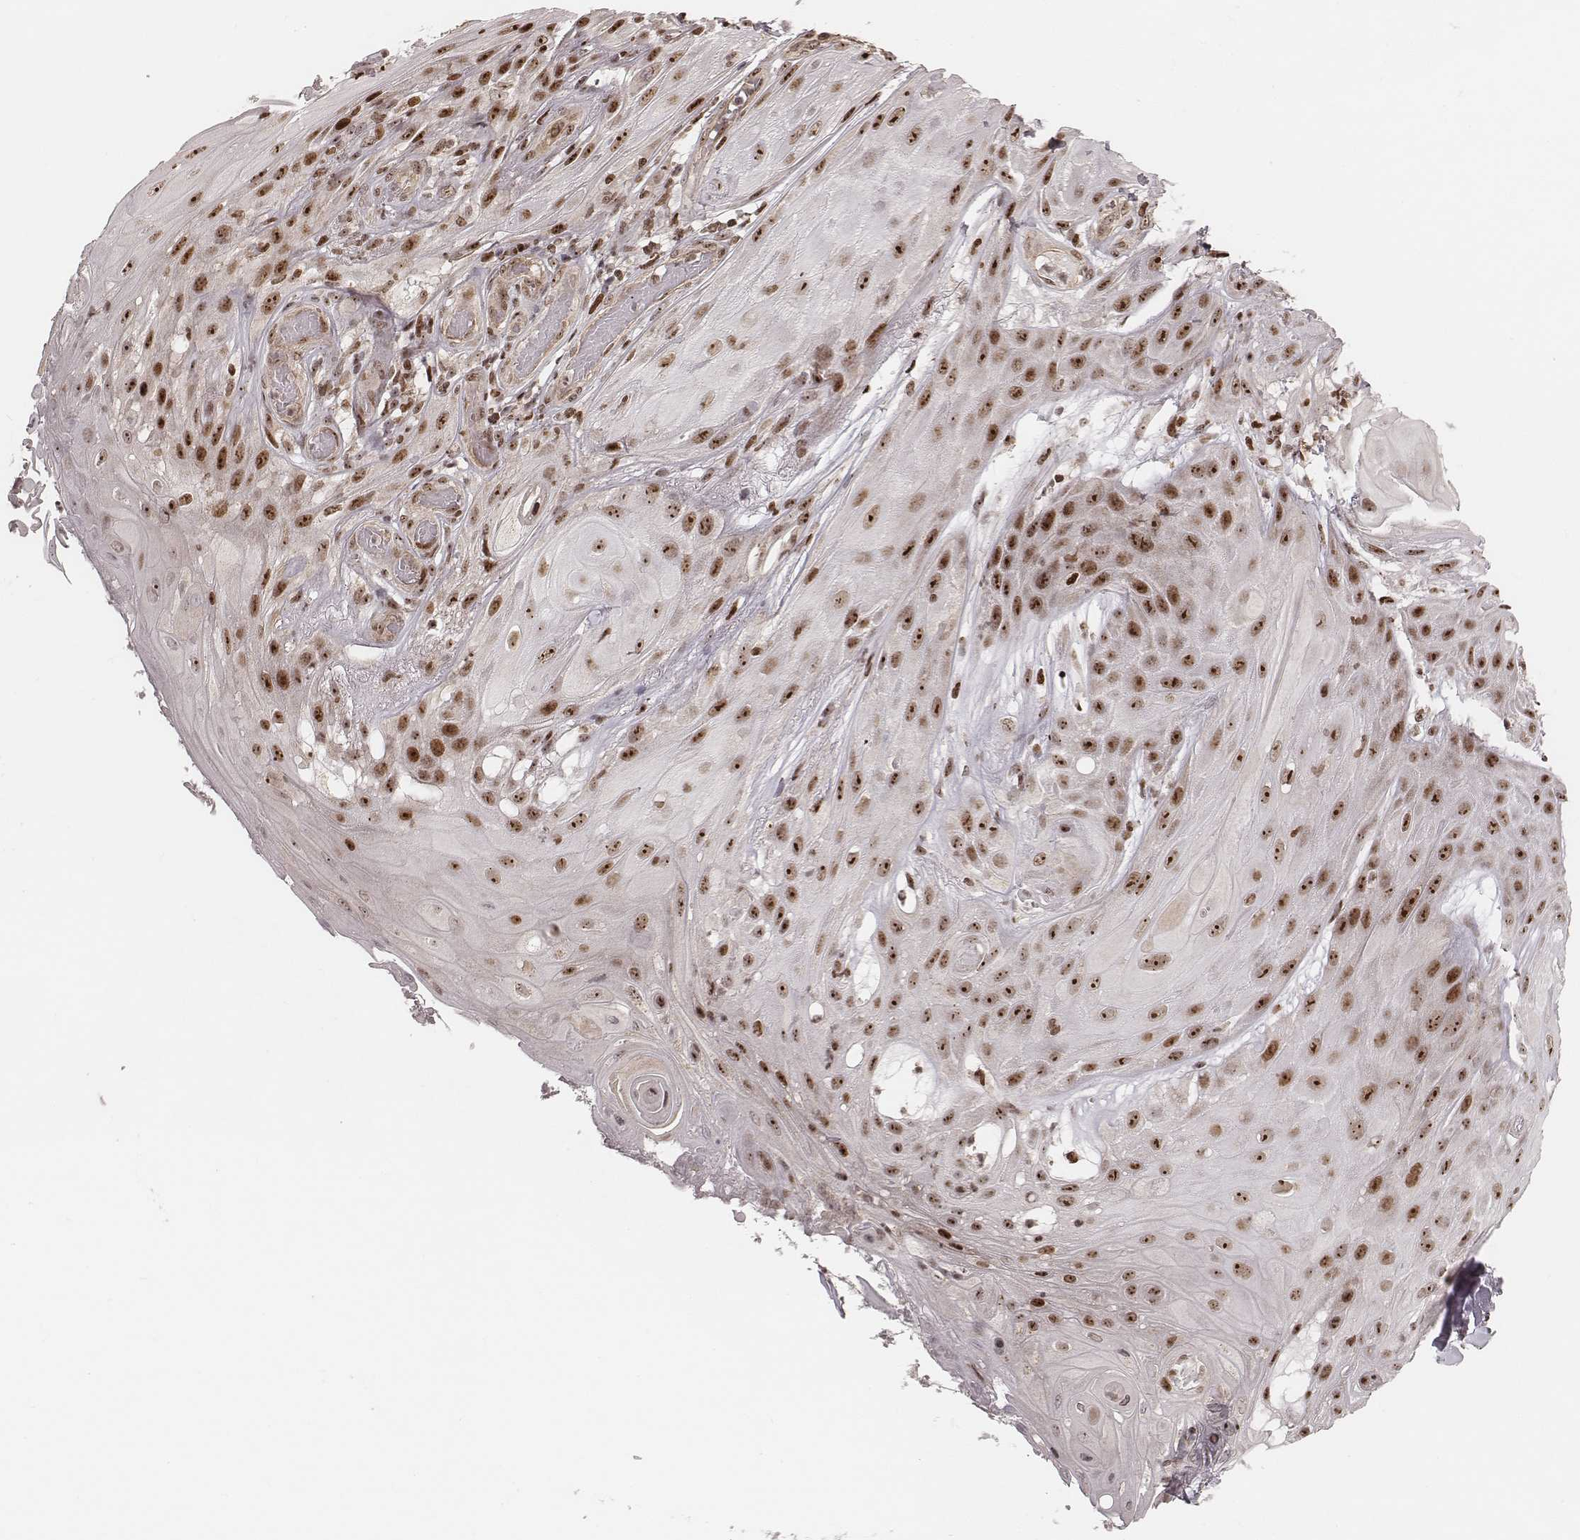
{"staining": {"intensity": "moderate", "quantity": "25%-75%", "location": "nuclear"}, "tissue": "skin cancer", "cell_type": "Tumor cells", "image_type": "cancer", "snomed": [{"axis": "morphology", "description": "Squamous cell carcinoma, NOS"}, {"axis": "topography", "description": "Skin"}], "caption": "IHC of human skin cancer (squamous cell carcinoma) reveals medium levels of moderate nuclear expression in approximately 25%-75% of tumor cells. (Stains: DAB in brown, nuclei in blue, Microscopy: brightfield microscopy at high magnification).", "gene": "VRK3", "patient": {"sex": "male", "age": 62}}